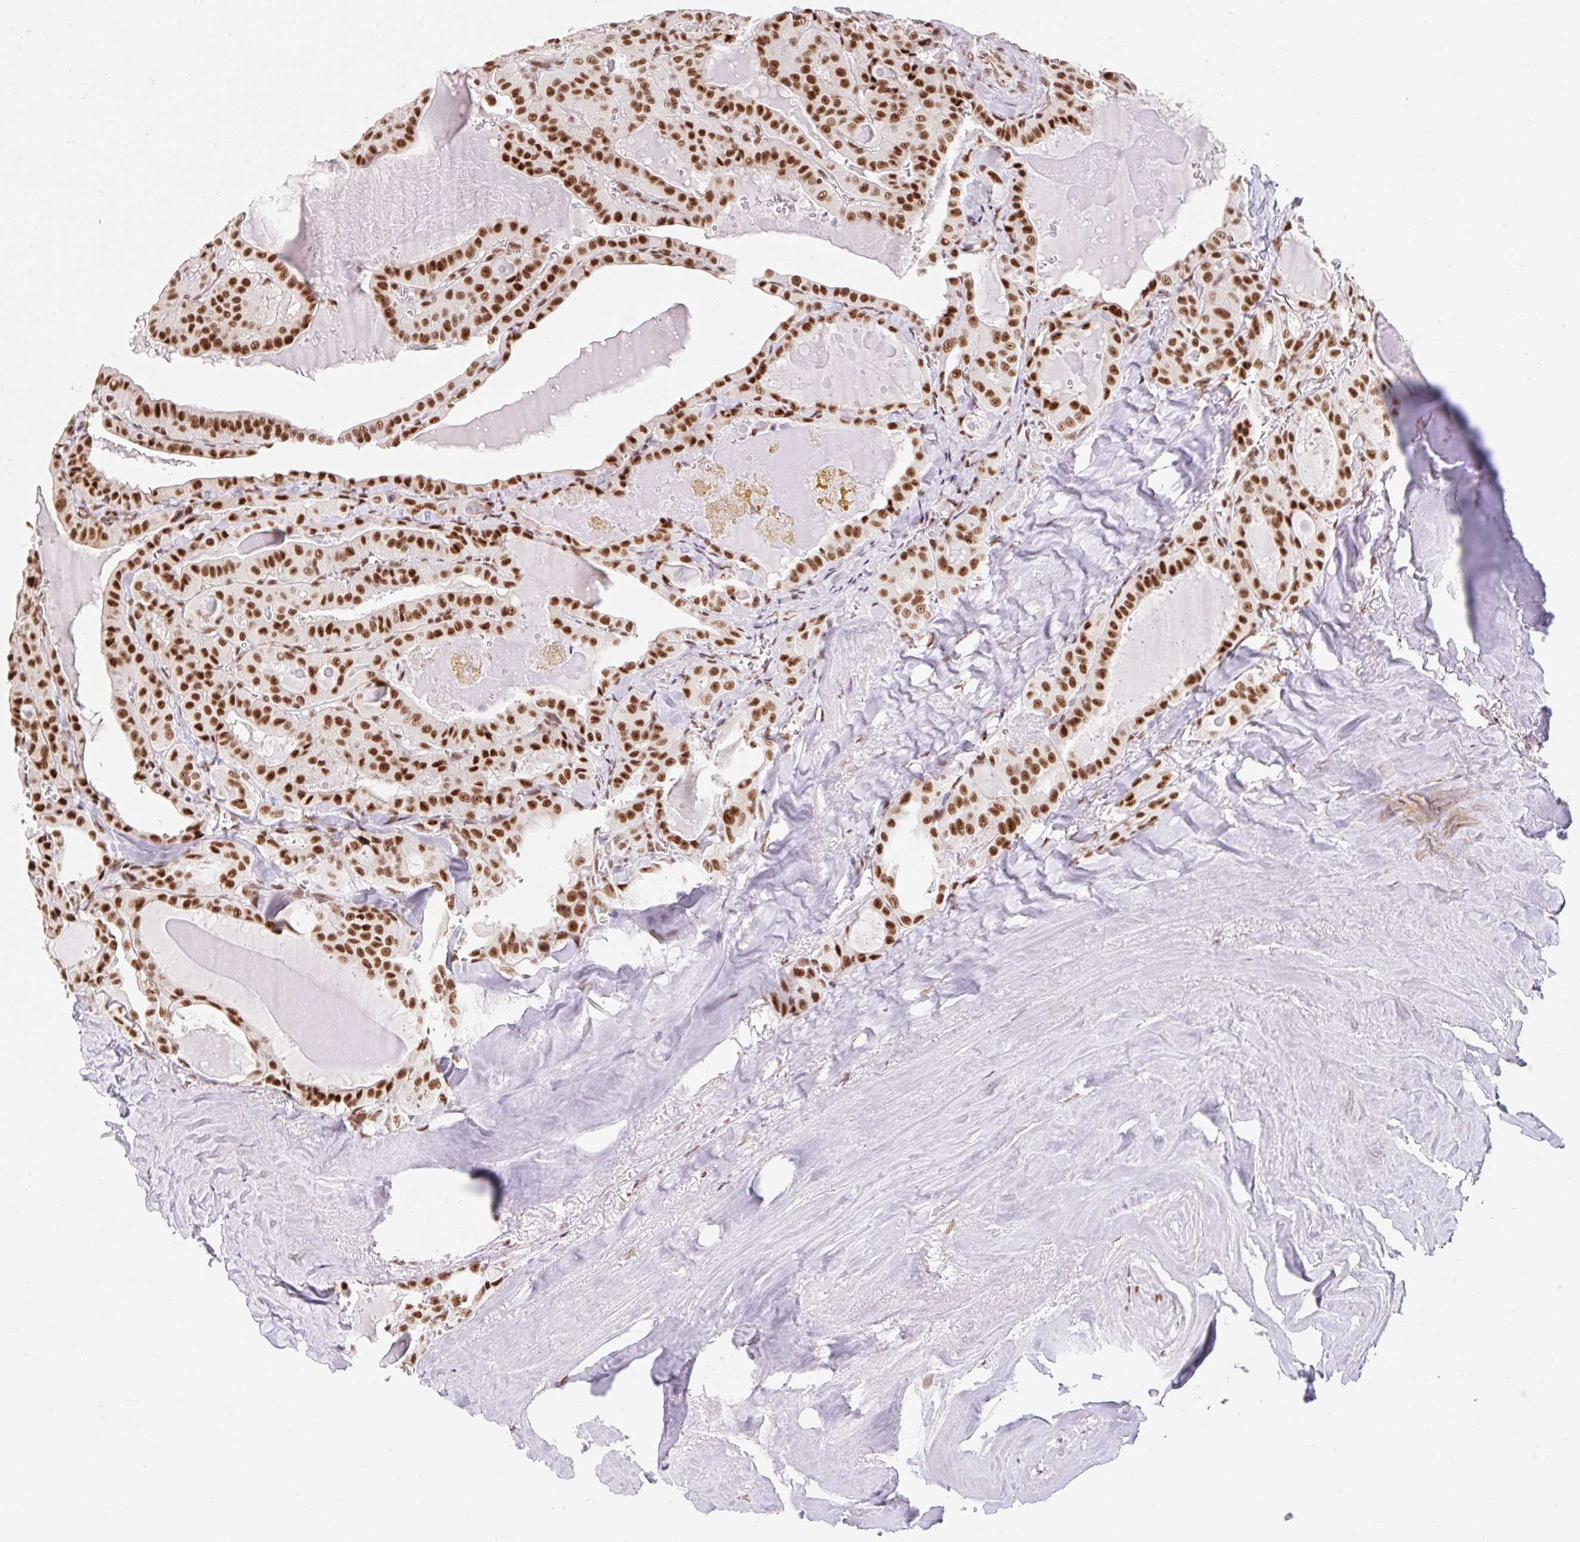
{"staining": {"intensity": "strong", "quantity": ">75%", "location": "nuclear"}, "tissue": "thyroid cancer", "cell_type": "Tumor cells", "image_type": "cancer", "snomed": [{"axis": "morphology", "description": "Papillary adenocarcinoma, NOS"}, {"axis": "topography", "description": "Thyroid gland"}], "caption": "Approximately >75% of tumor cells in human thyroid papillary adenocarcinoma exhibit strong nuclear protein expression as visualized by brown immunohistochemical staining.", "gene": "SRSF10", "patient": {"sex": "male", "age": 52}}